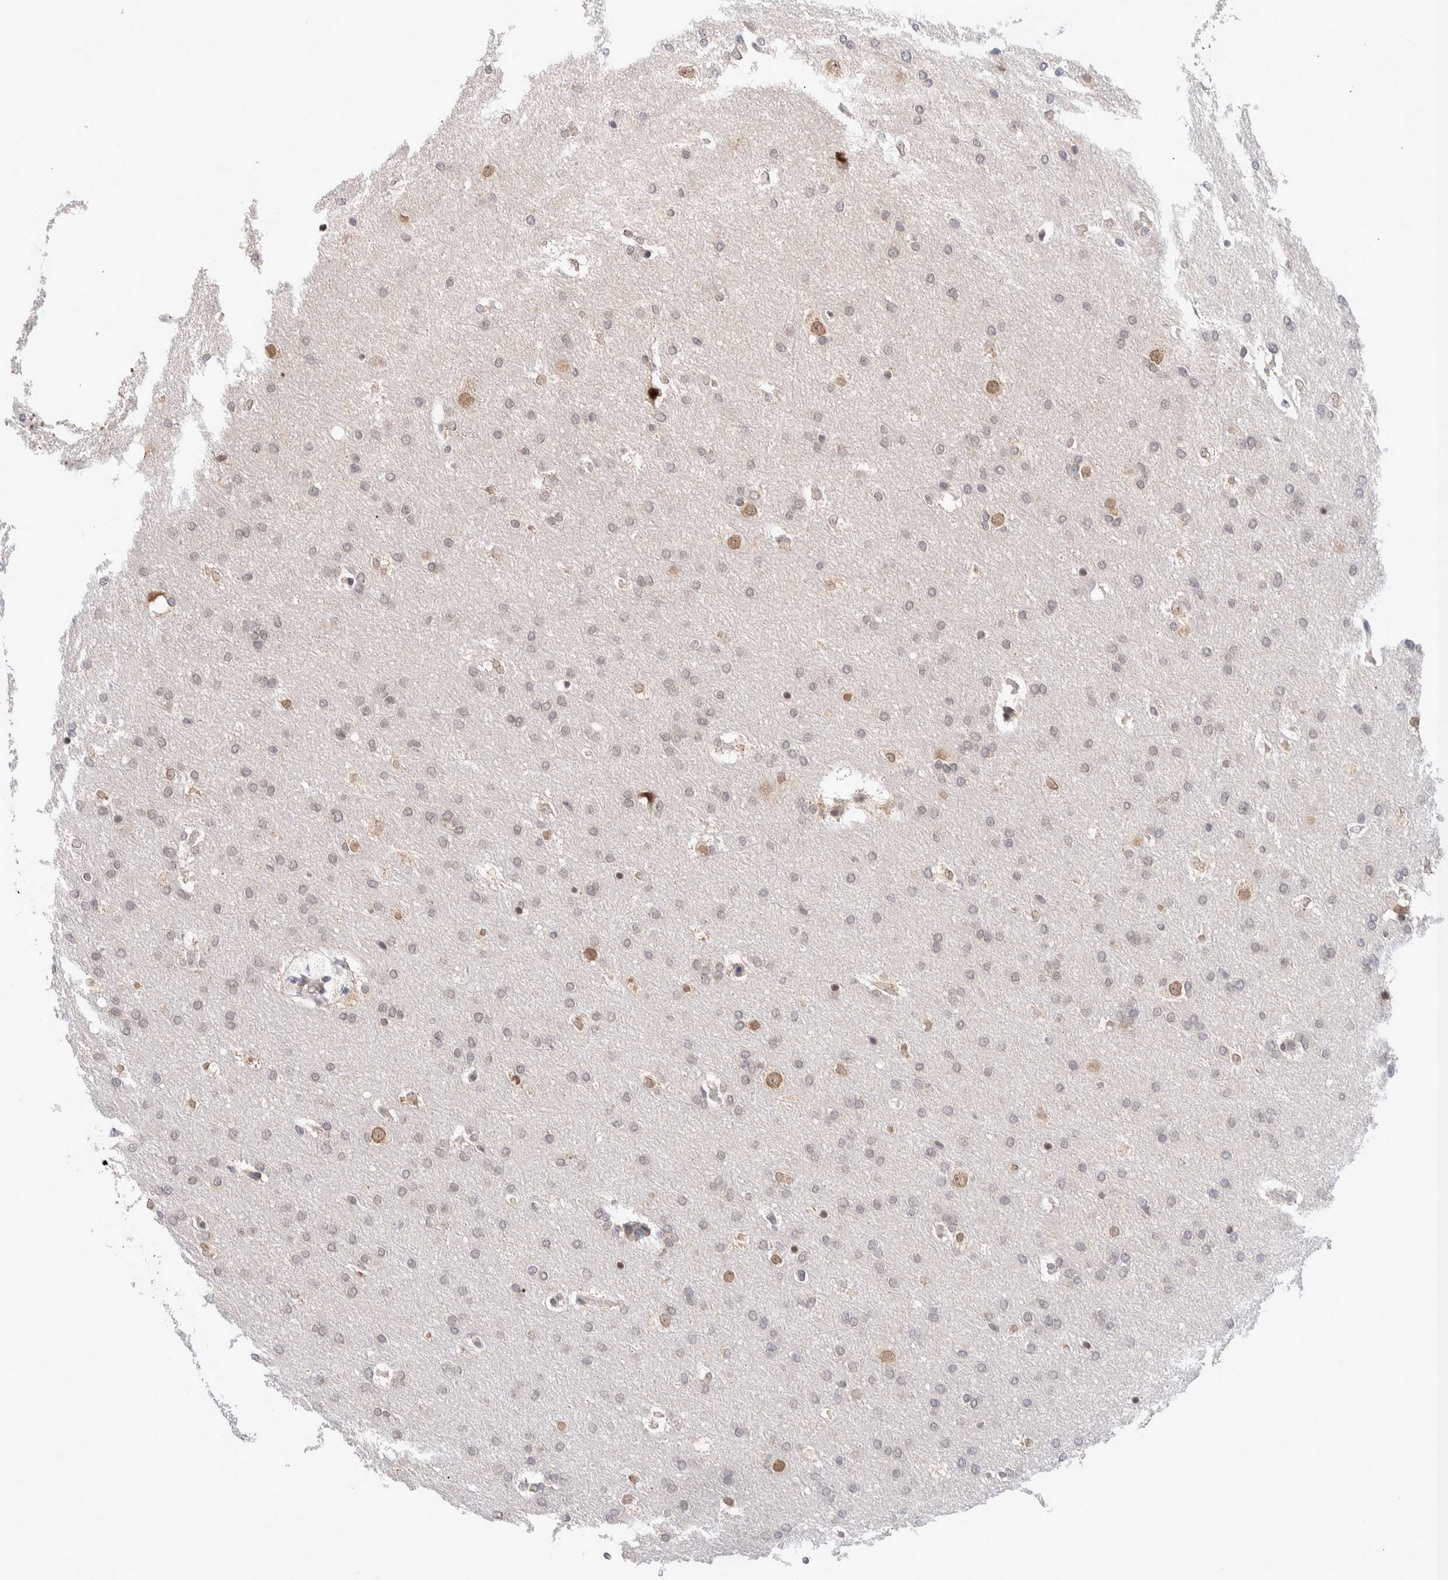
{"staining": {"intensity": "weak", "quantity": "25%-75%", "location": "cytoplasmic/membranous,nuclear"}, "tissue": "glioma", "cell_type": "Tumor cells", "image_type": "cancer", "snomed": [{"axis": "morphology", "description": "Glioma, malignant, Low grade"}, {"axis": "topography", "description": "Brain"}], "caption": "Protein analysis of glioma tissue displays weak cytoplasmic/membranous and nuclear staining in about 25%-75% of tumor cells.", "gene": "CRAT", "patient": {"sex": "female", "age": 37}}